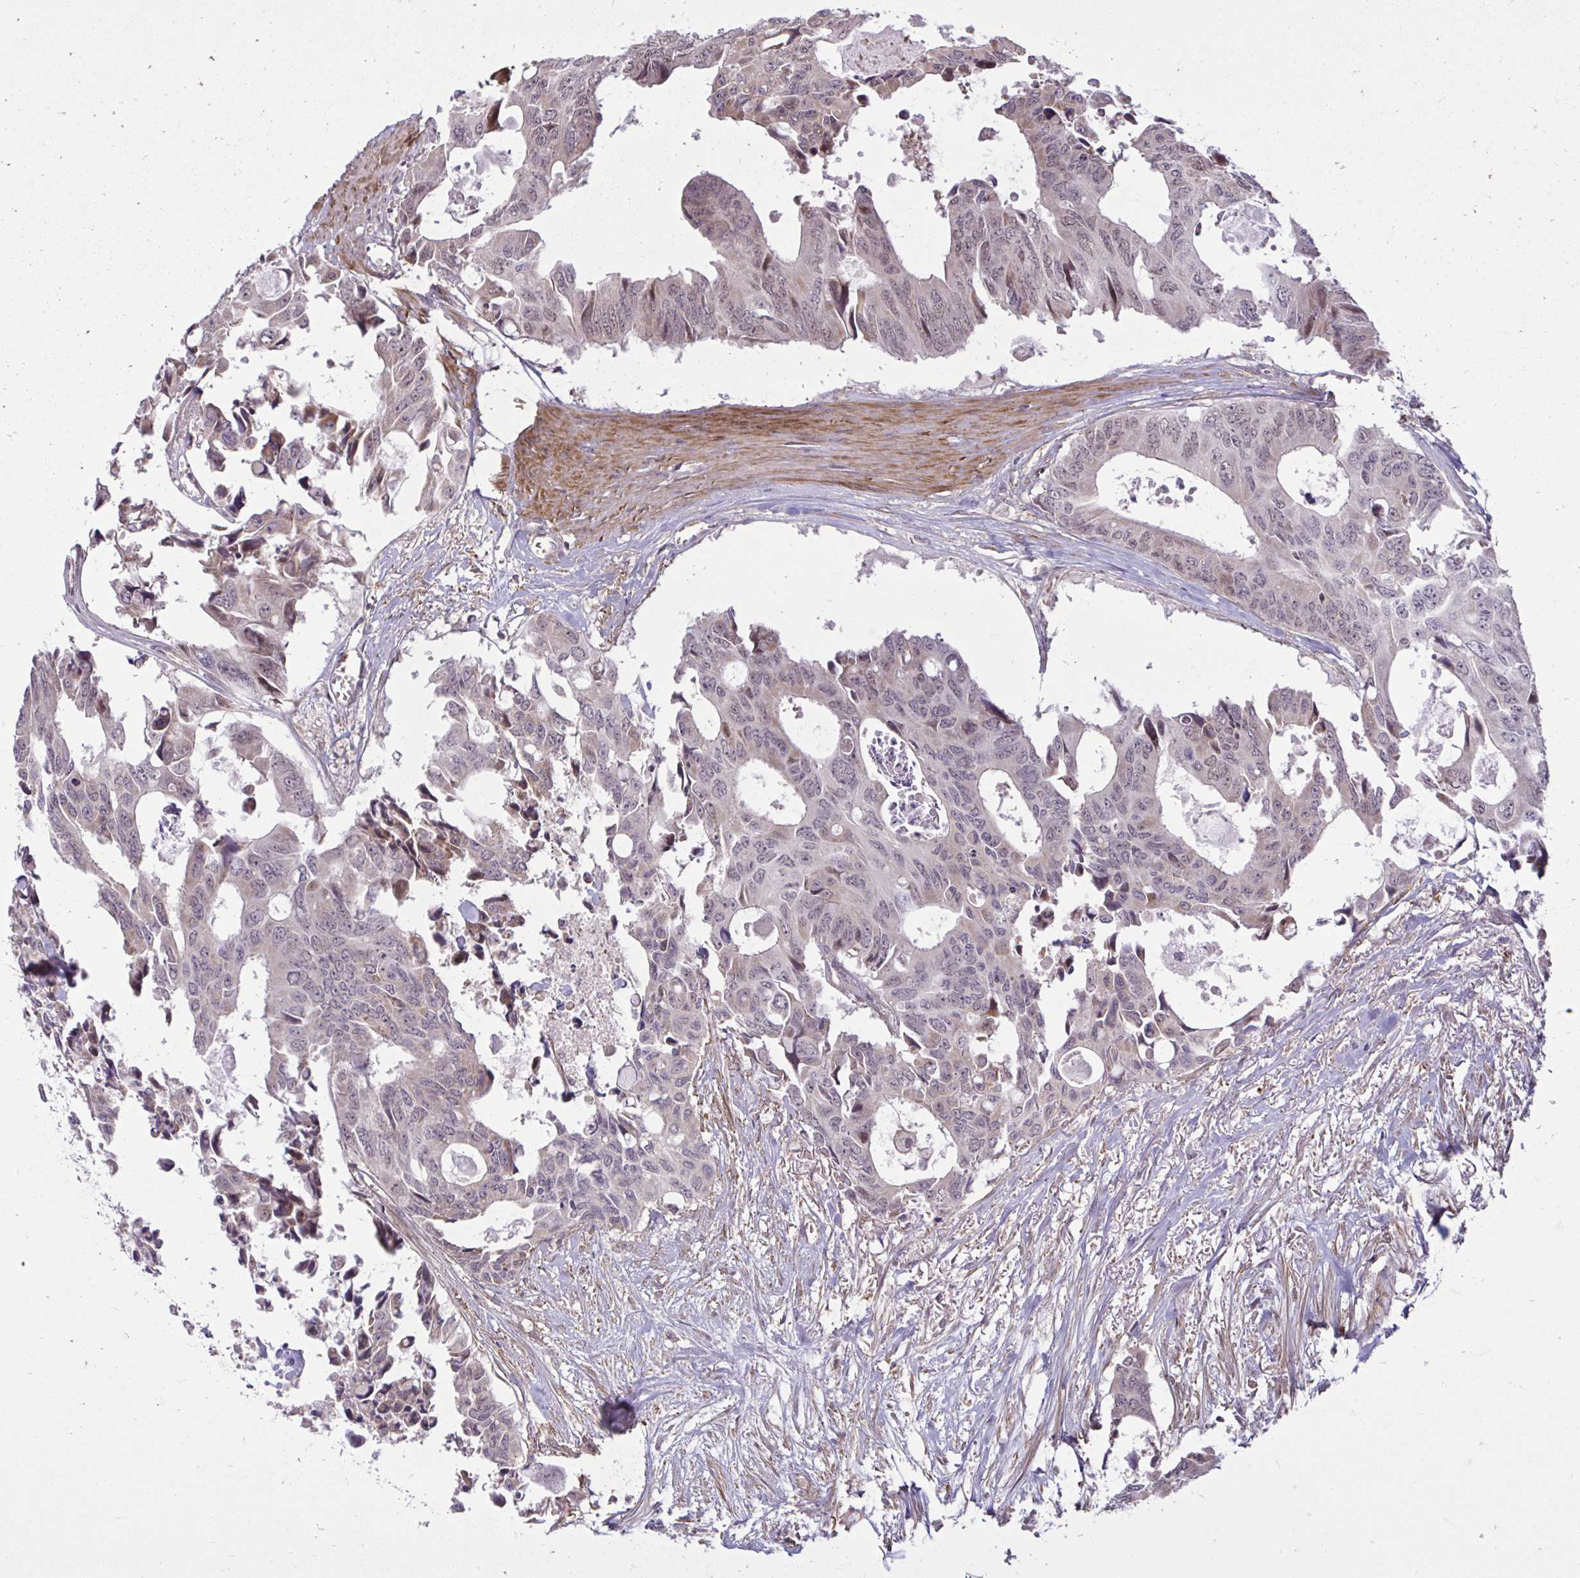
{"staining": {"intensity": "weak", "quantity": "<25%", "location": "cytoplasmic/membranous,nuclear"}, "tissue": "colorectal cancer", "cell_type": "Tumor cells", "image_type": "cancer", "snomed": [{"axis": "morphology", "description": "Adenocarcinoma, NOS"}, {"axis": "topography", "description": "Rectum"}], "caption": "The micrograph exhibits no significant expression in tumor cells of colorectal cancer (adenocarcinoma). (IHC, brightfield microscopy, high magnification).", "gene": "ZSCAN9", "patient": {"sex": "male", "age": 76}}